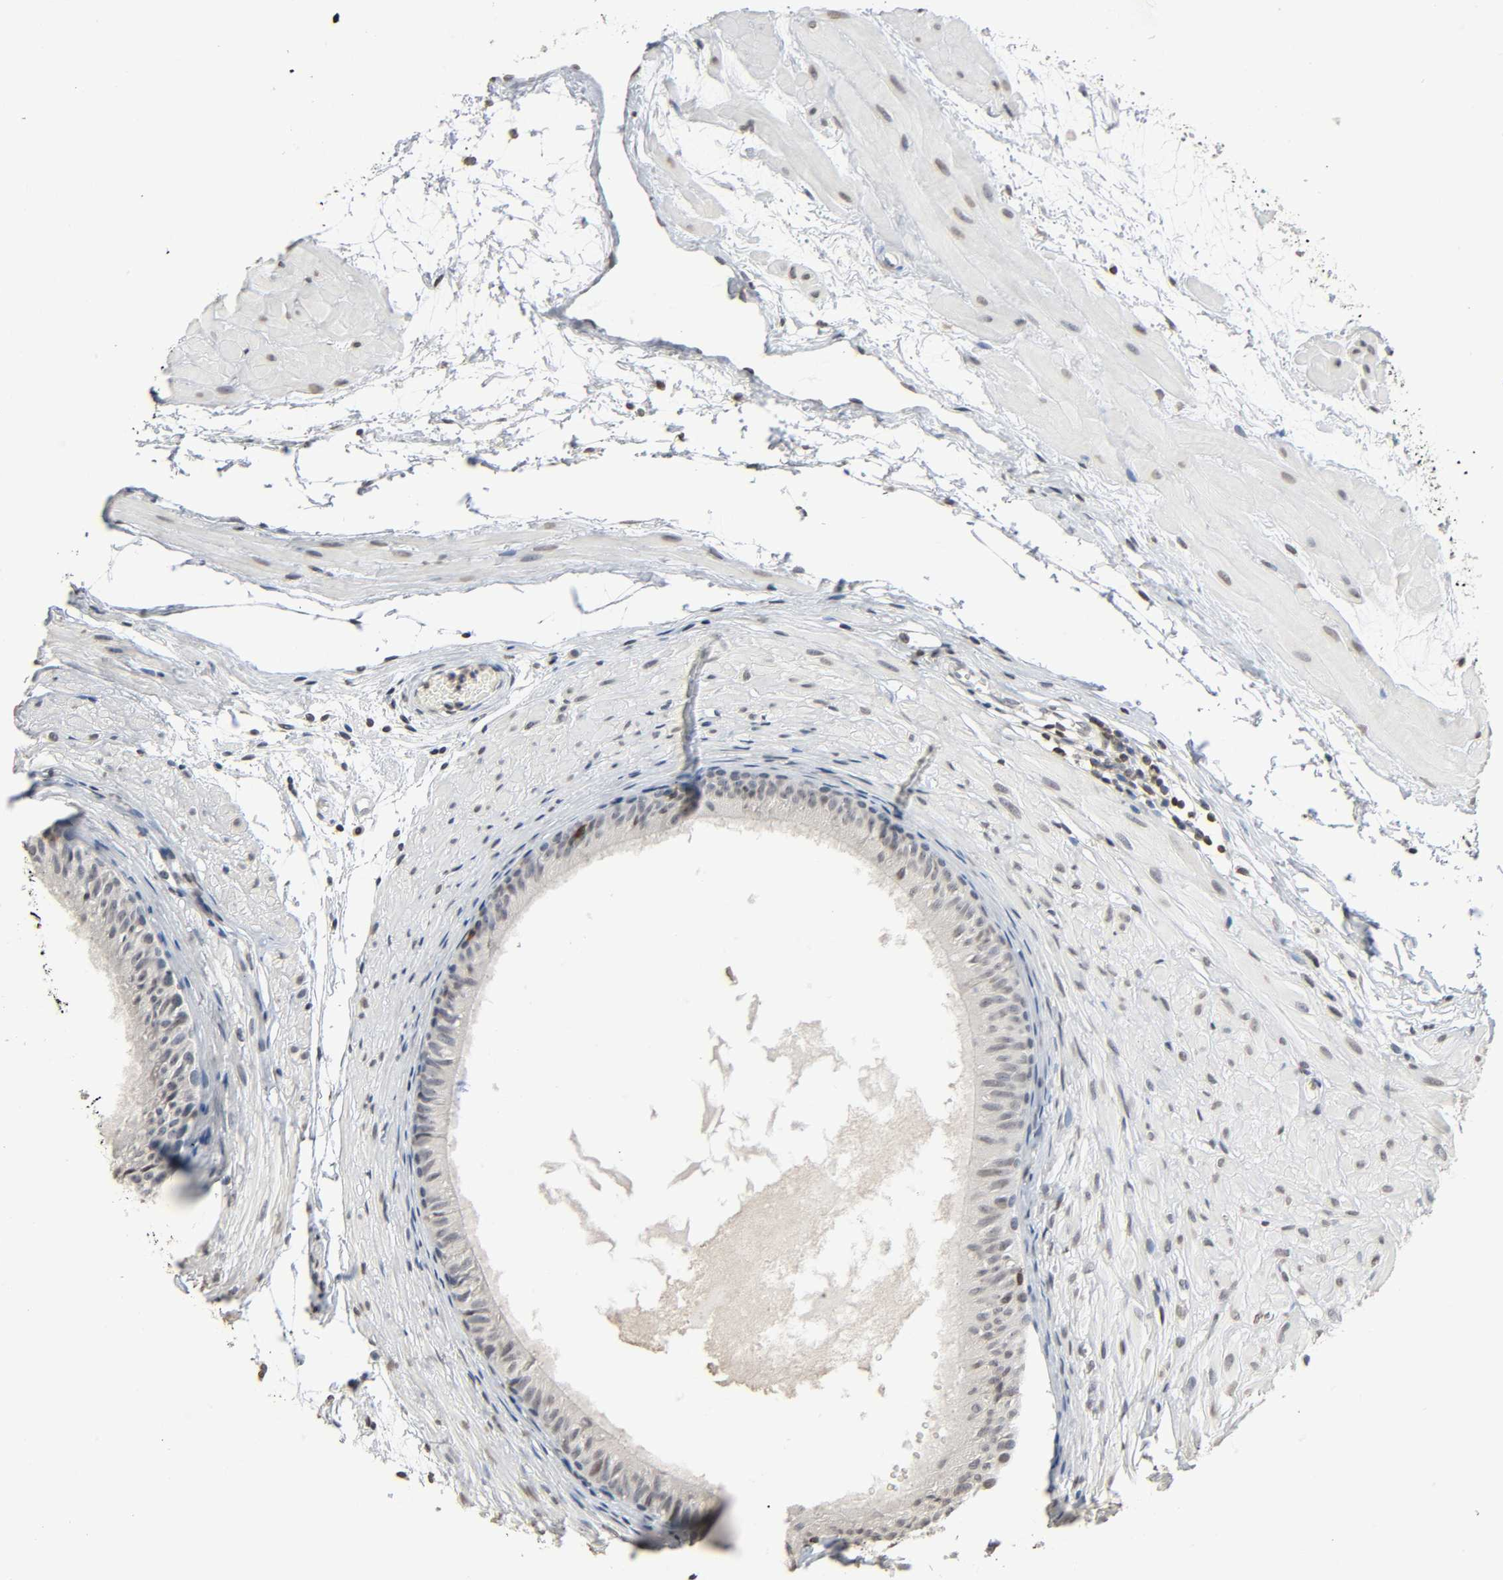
{"staining": {"intensity": "negative", "quantity": "none", "location": "none"}, "tissue": "epididymis", "cell_type": "Glandular cells", "image_type": "normal", "snomed": [{"axis": "morphology", "description": "Normal tissue, NOS"}, {"axis": "morphology", "description": "Atrophy, NOS"}, {"axis": "topography", "description": "Testis"}, {"axis": "topography", "description": "Epididymis"}], "caption": "IHC of benign human epididymis shows no positivity in glandular cells. The staining was performed using DAB (3,3'-diaminobenzidine) to visualize the protein expression in brown, while the nuclei were stained in blue with hematoxylin (Magnification: 20x).", "gene": "STK4", "patient": {"sex": "male", "age": 18}}